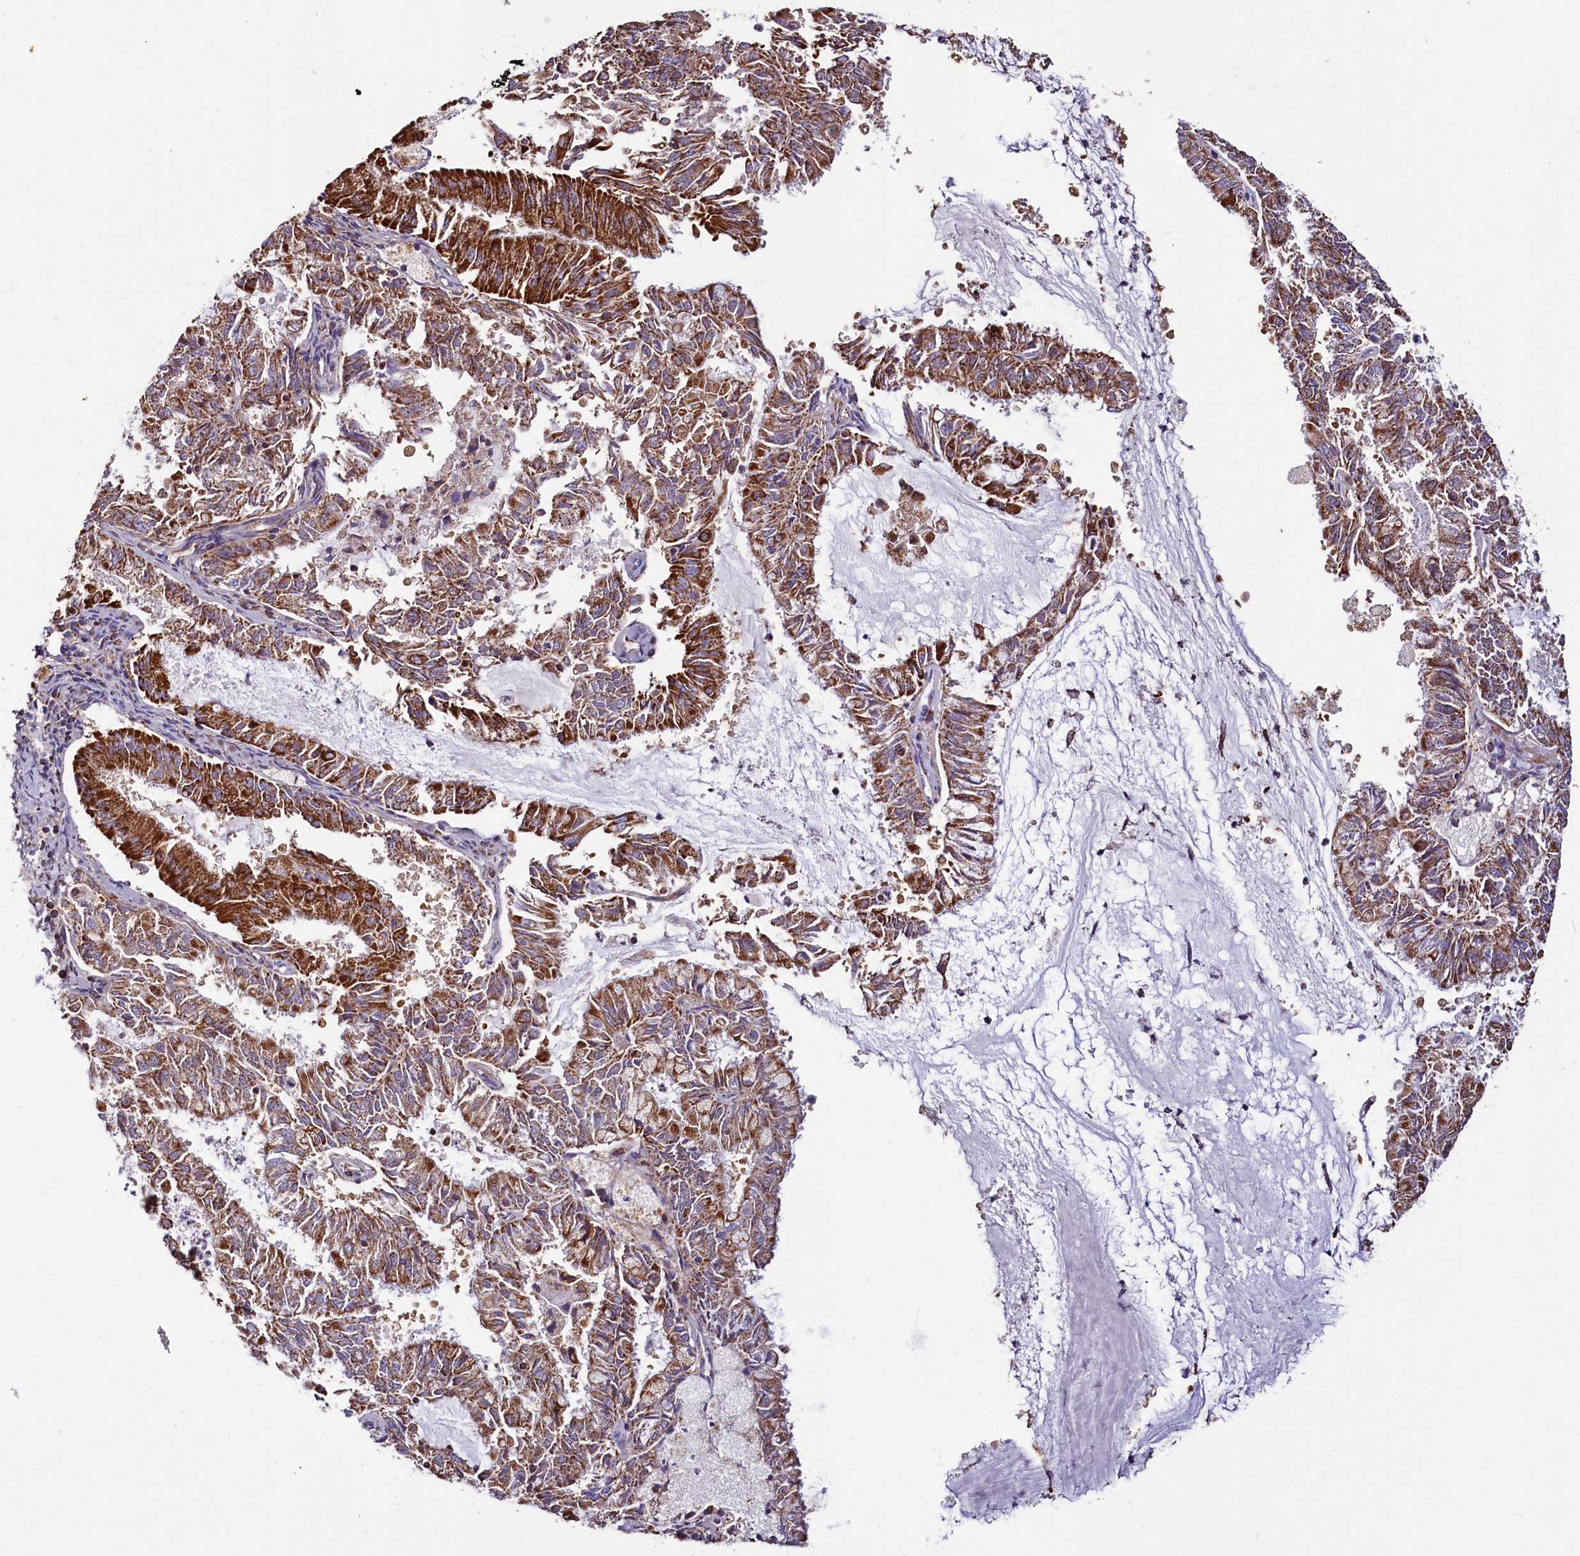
{"staining": {"intensity": "strong", "quantity": ">75%", "location": "cytoplasmic/membranous"}, "tissue": "endometrial cancer", "cell_type": "Tumor cells", "image_type": "cancer", "snomed": [{"axis": "morphology", "description": "Adenocarcinoma, NOS"}, {"axis": "topography", "description": "Endometrium"}], "caption": "Brown immunohistochemical staining in human endometrial cancer exhibits strong cytoplasmic/membranous expression in about >75% of tumor cells. Nuclei are stained in blue.", "gene": "NUDT15", "patient": {"sex": "female", "age": 57}}